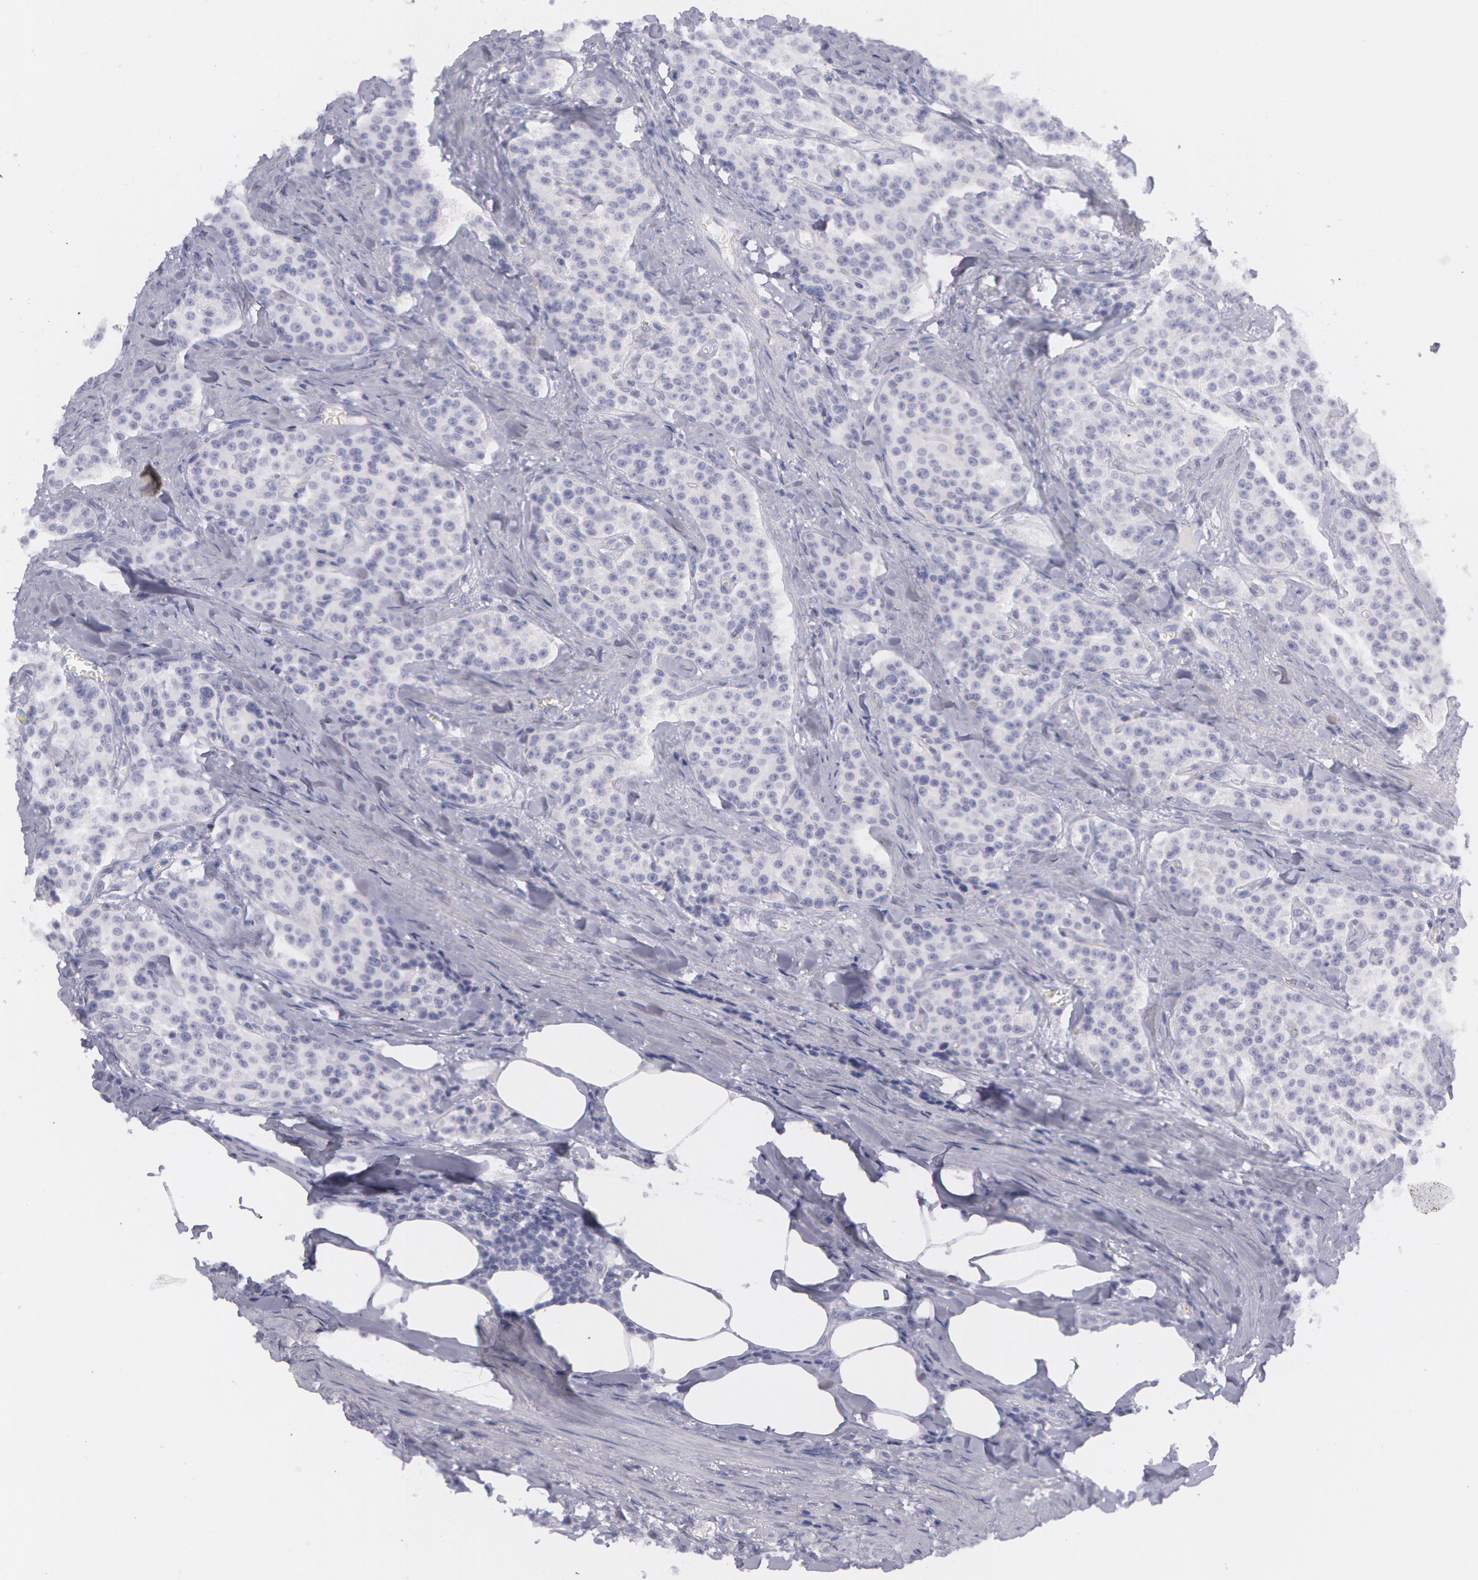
{"staining": {"intensity": "negative", "quantity": "none", "location": "none"}, "tissue": "carcinoid", "cell_type": "Tumor cells", "image_type": "cancer", "snomed": [{"axis": "morphology", "description": "Carcinoid, malignant, NOS"}, {"axis": "topography", "description": "Stomach"}], "caption": "Carcinoid stained for a protein using immunohistochemistry reveals no staining tumor cells.", "gene": "AMACR", "patient": {"sex": "female", "age": 76}}